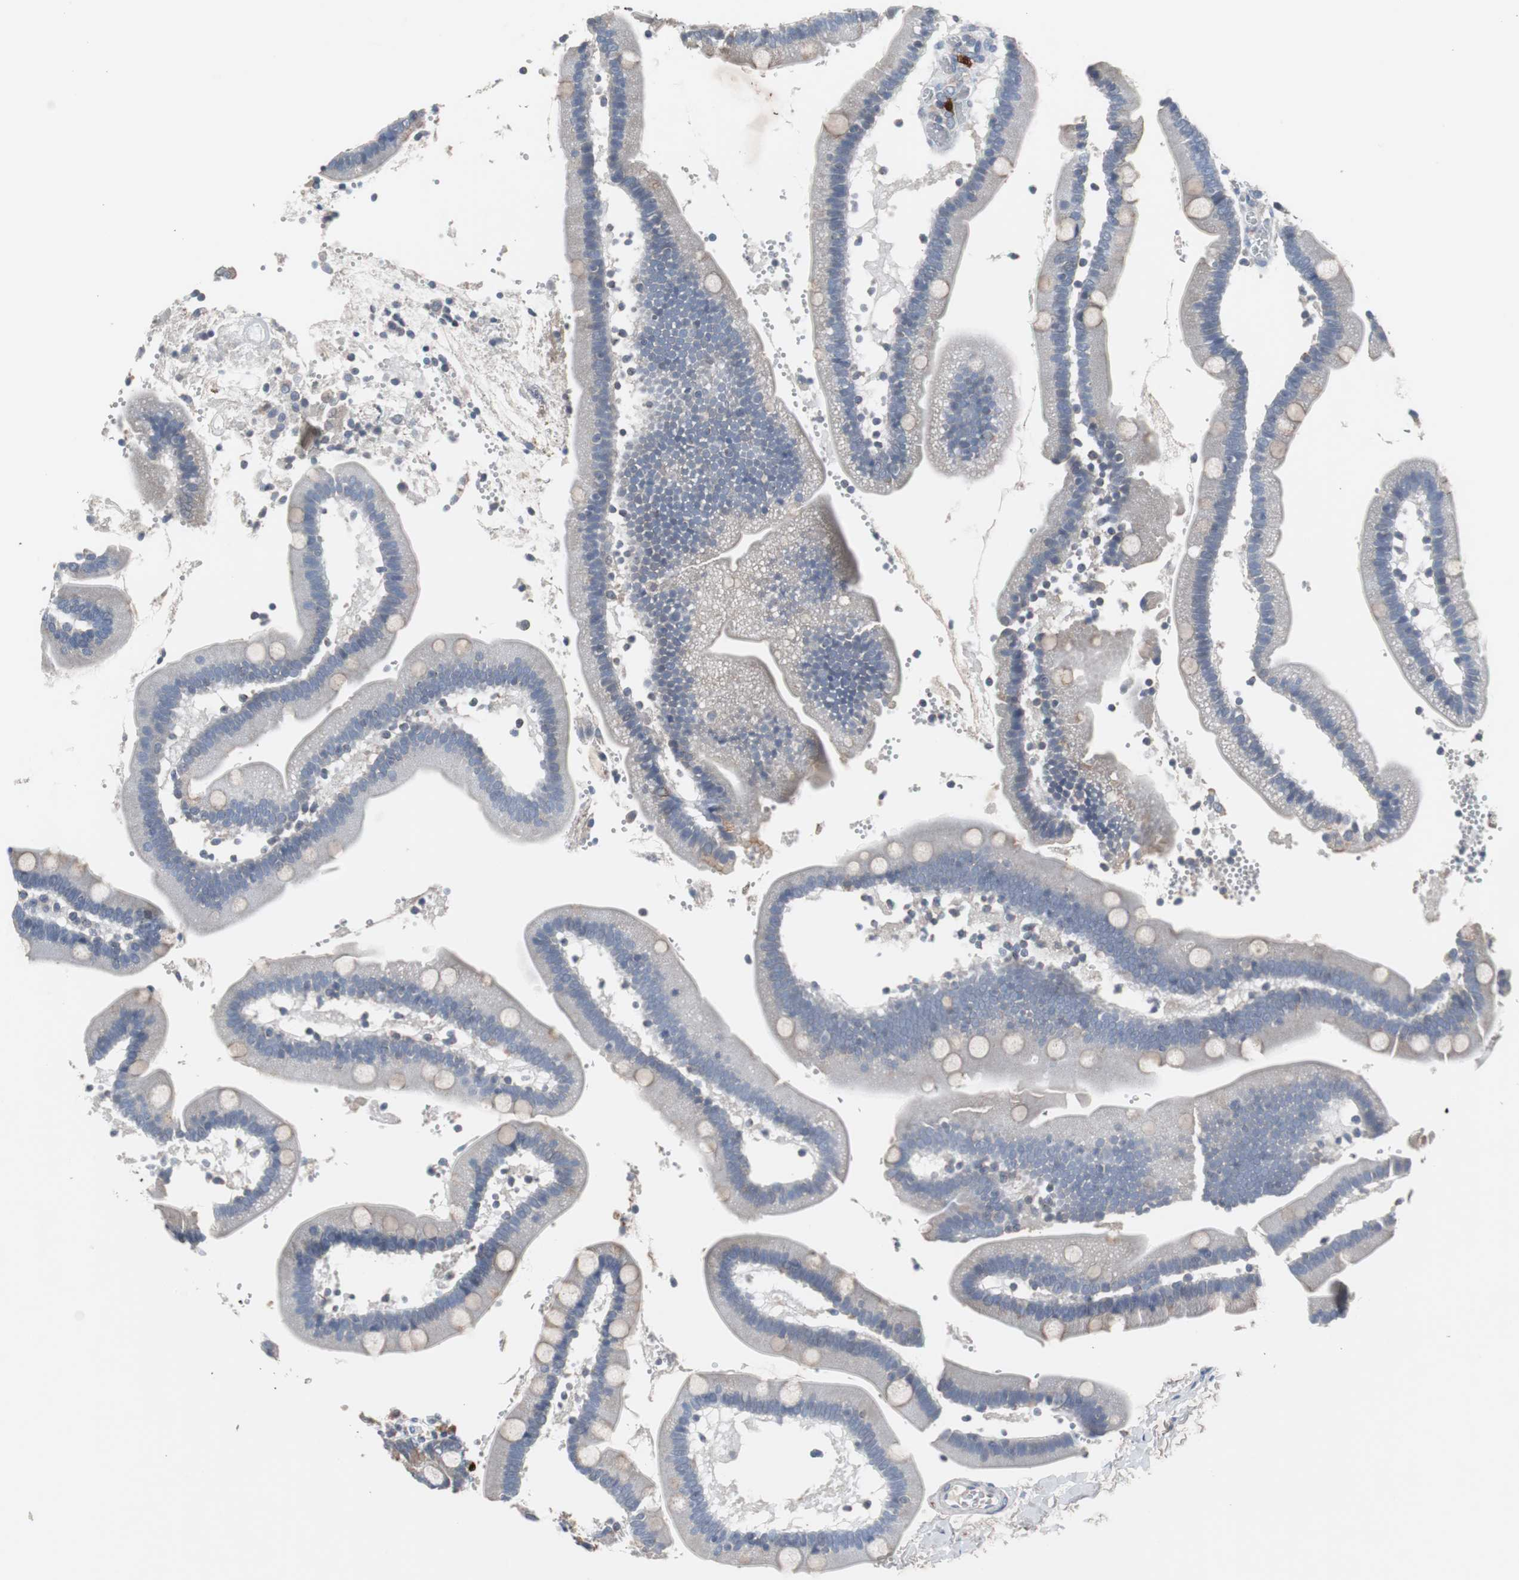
{"staining": {"intensity": "weak", "quantity": "<25%", "location": "cytoplasmic/membranous"}, "tissue": "duodenum", "cell_type": "Glandular cells", "image_type": "normal", "snomed": [{"axis": "morphology", "description": "Normal tissue, NOS"}, {"axis": "topography", "description": "Duodenum"}], "caption": "A micrograph of human duodenum is negative for staining in glandular cells.", "gene": "CALB2", "patient": {"sex": "male", "age": 66}}